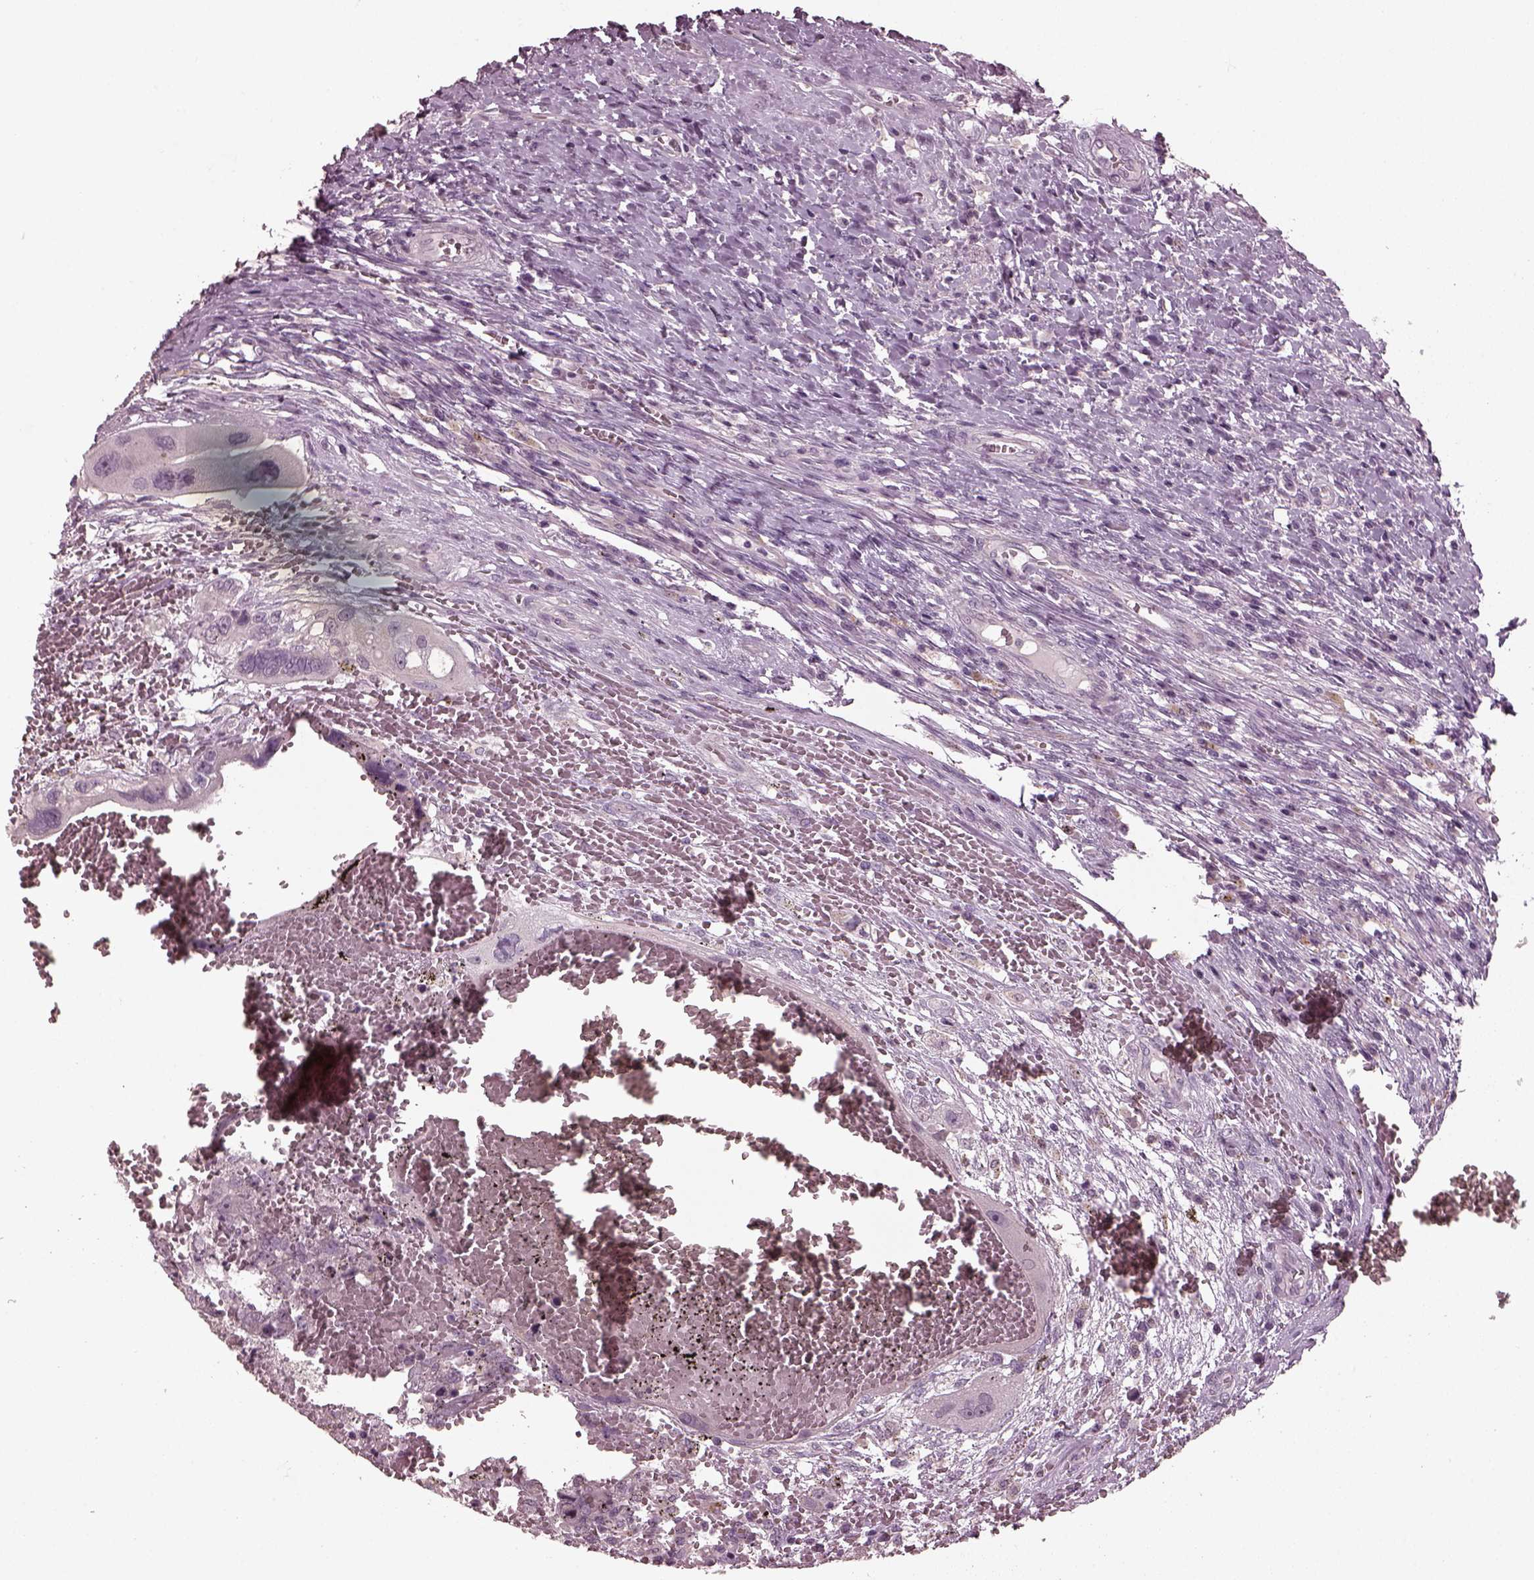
{"staining": {"intensity": "negative", "quantity": "none", "location": "none"}, "tissue": "testis cancer", "cell_type": "Tumor cells", "image_type": "cancer", "snomed": [{"axis": "morphology", "description": "Carcinoma, Embryonal, NOS"}, {"axis": "topography", "description": "Testis"}], "caption": "Immunohistochemistry histopathology image of human embryonal carcinoma (testis) stained for a protein (brown), which reveals no expression in tumor cells. (Immunohistochemistry, brightfield microscopy, high magnification).", "gene": "RCVRN", "patient": {"sex": "male", "age": 26}}